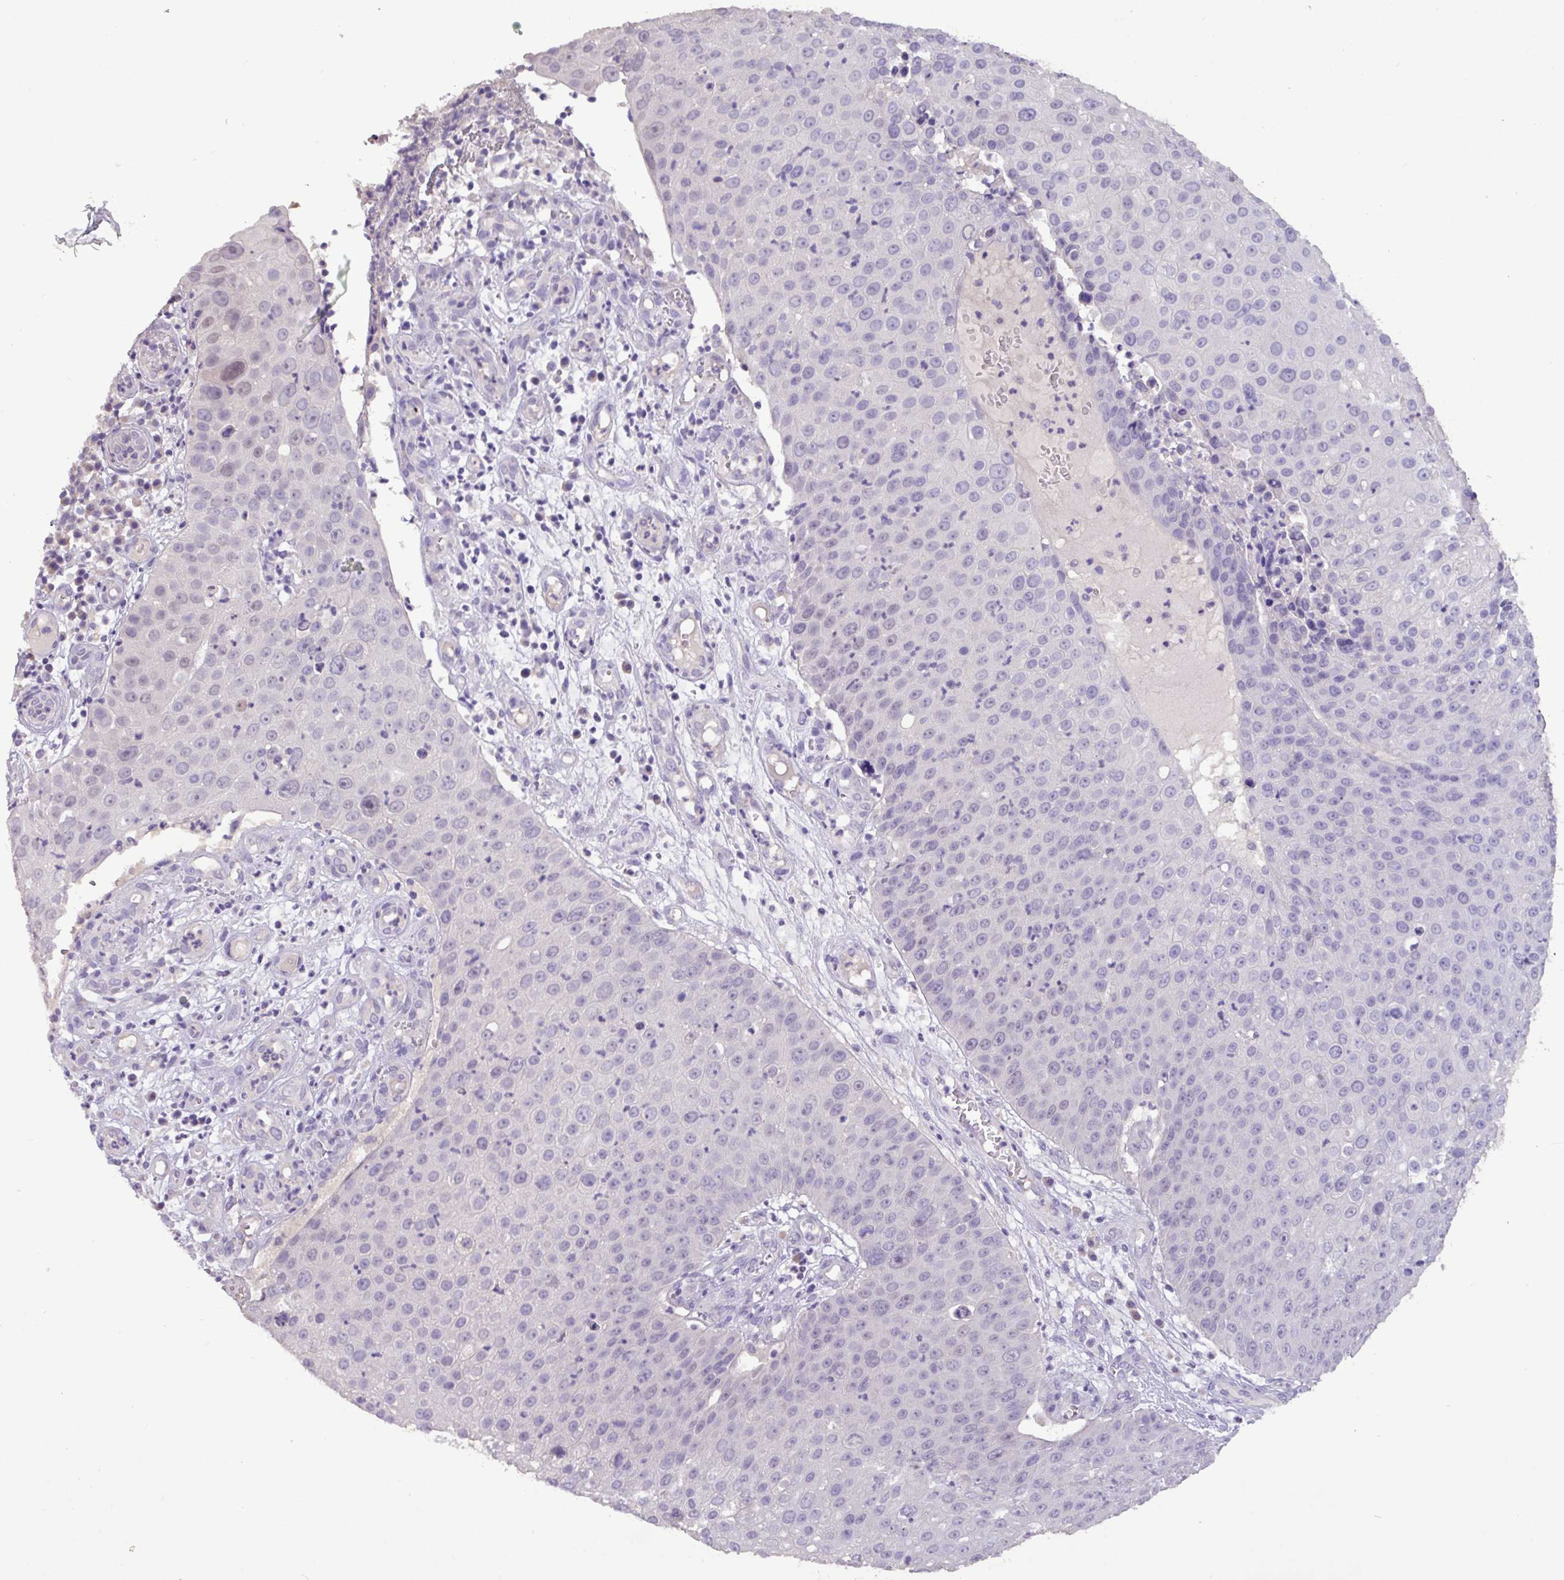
{"staining": {"intensity": "negative", "quantity": "none", "location": "none"}, "tissue": "skin cancer", "cell_type": "Tumor cells", "image_type": "cancer", "snomed": [{"axis": "morphology", "description": "Squamous cell carcinoma, NOS"}, {"axis": "topography", "description": "Skin"}], "caption": "Immunohistochemistry (IHC) histopathology image of human skin cancer (squamous cell carcinoma) stained for a protein (brown), which shows no staining in tumor cells.", "gene": "PAX8", "patient": {"sex": "male", "age": 71}}